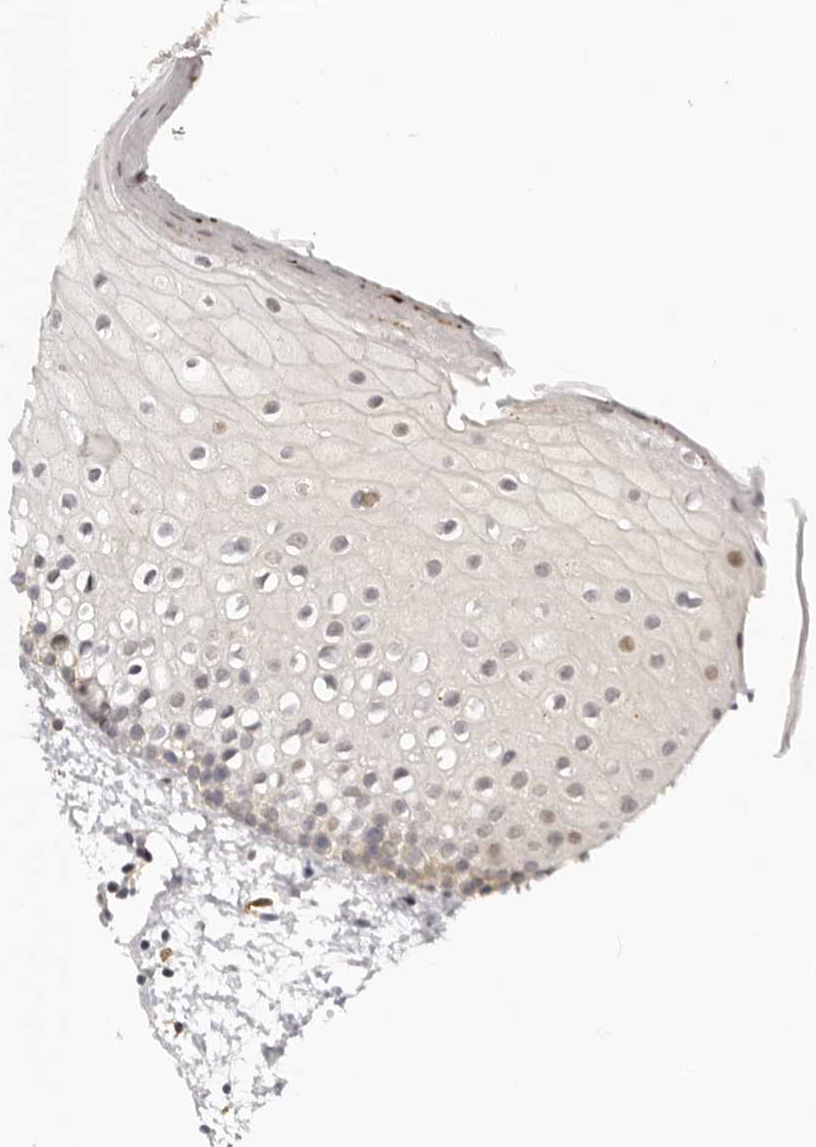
{"staining": {"intensity": "negative", "quantity": "none", "location": "none"}, "tissue": "oral mucosa", "cell_type": "Squamous epithelial cells", "image_type": "normal", "snomed": [{"axis": "morphology", "description": "Normal tissue, NOS"}, {"axis": "topography", "description": "Oral tissue"}], "caption": "Immunohistochemical staining of normal oral mucosa displays no significant staining in squamous epithelial cells.", "gene": "KIF2B", "patient": {"sex": "male", "age": 28}}